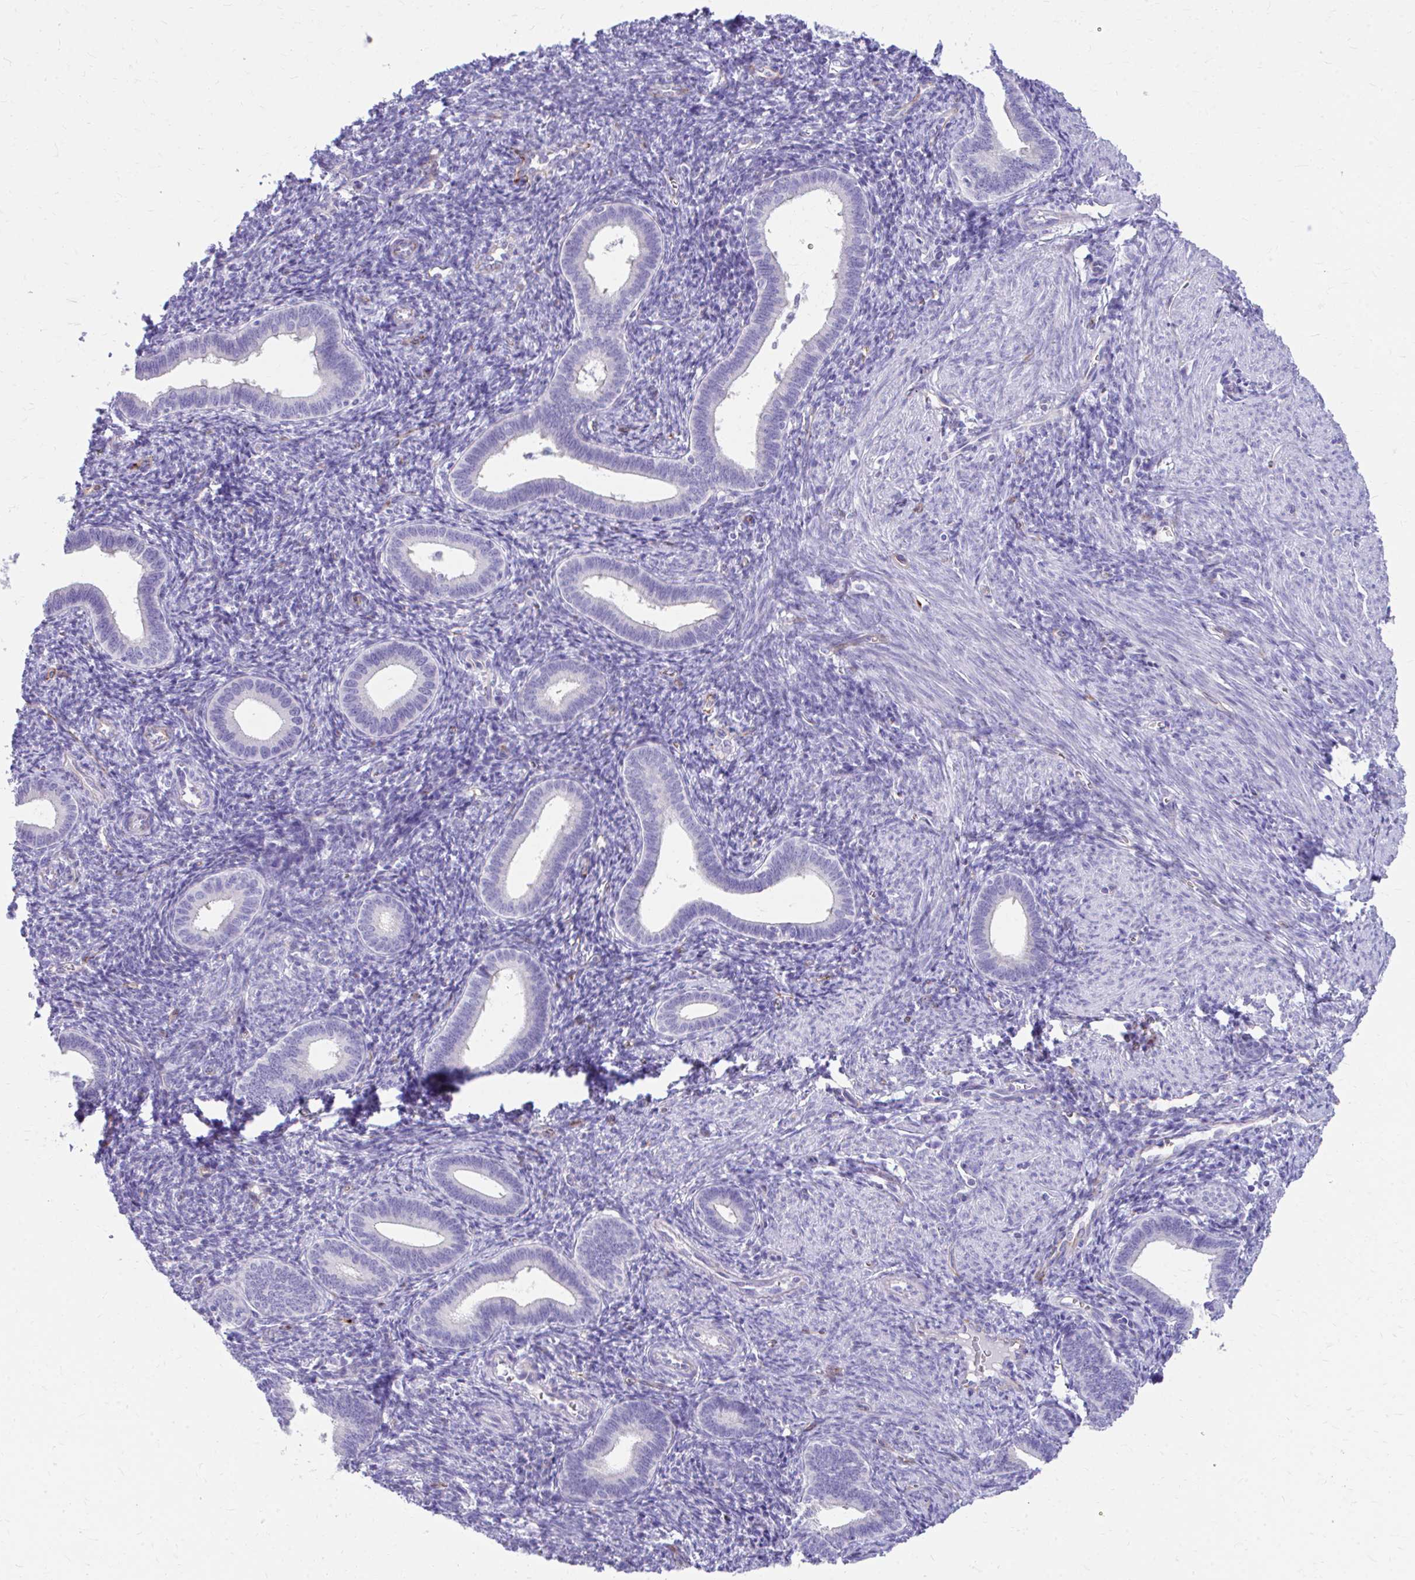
{"staining": {"intensity": "negative", "quantity": "none", "location": "none"}, "tissue": "endometrium", "cell_type": "Cells in endometrial stroma", "image_type": "normal", "snomed": [{"axis": "morphology", "description": "Normal tissue, NOS"}, {"axis": "topography", "description": "Endometrium"}], "caption": "Endometrium was stained to show a protein in brown. There is no significant expression in cells in endometrial stroma. (DAB (3,3'-diaminobenzidine) IHC with hematoxylin counter stain).", "gene": "ENSG00000285953", "patient": {"sex": "female", "age": 41}}